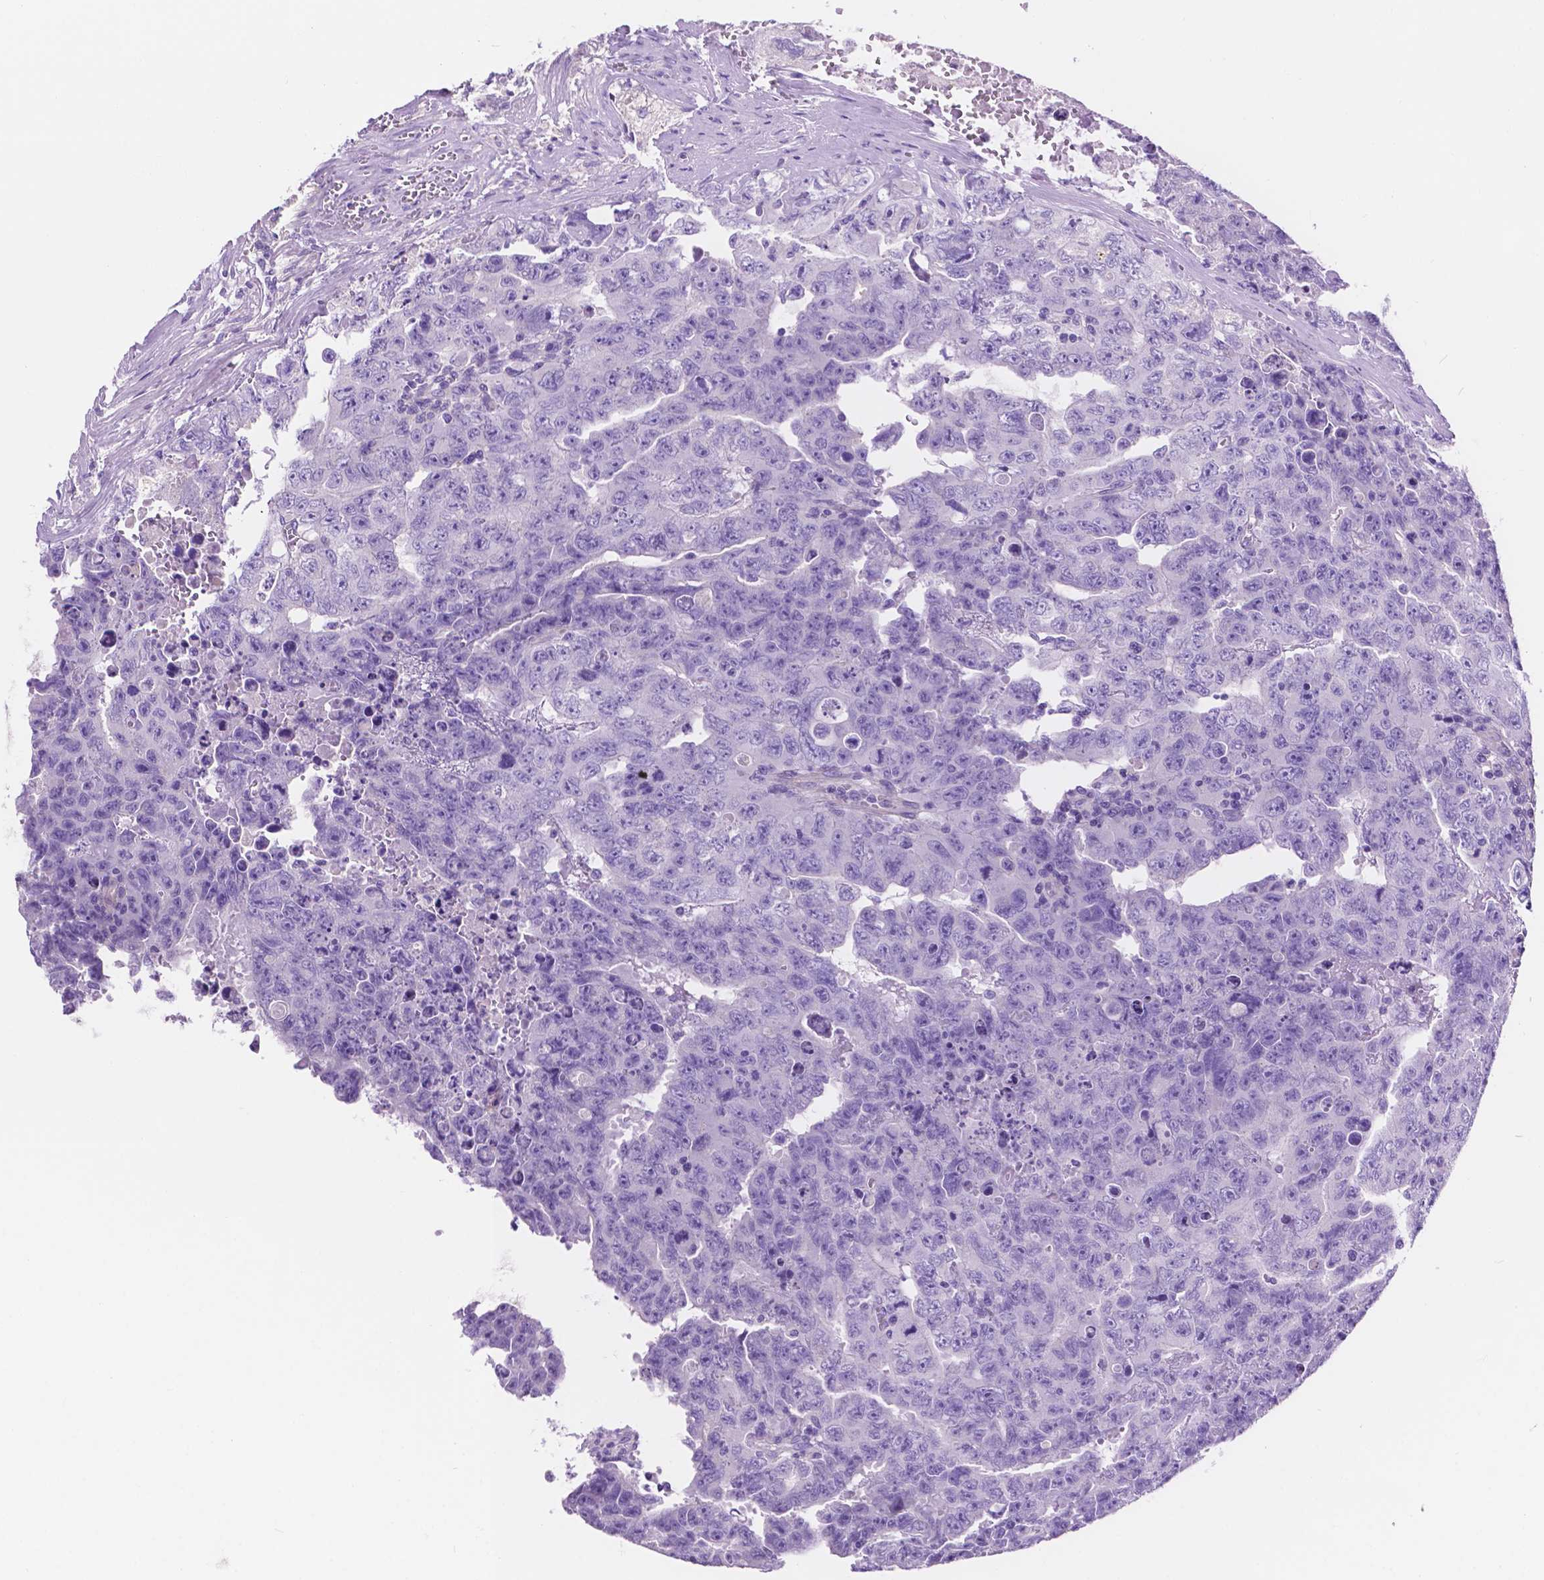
{"staining": {"intensity": "negative", "quantity": "none", "location": "none"}, "tissue": "testis cancer", "cell_type": "Tumor cells", "image_type": "cancer", "snomed": [{"axis": "morphology", "description": "Carcinoma, Embryonal, NOS"}, {"axis": "topography", "description": "Testis"}], "caption": "The micrograph exhibits no staining of tumor cells in embryonal carcinoma (testis). (Immunohistochemistry (ihc), brightfield microscopy, high magnification).", "gene": "IGFN1", "patient": {"sex": "male", "age": 24}}